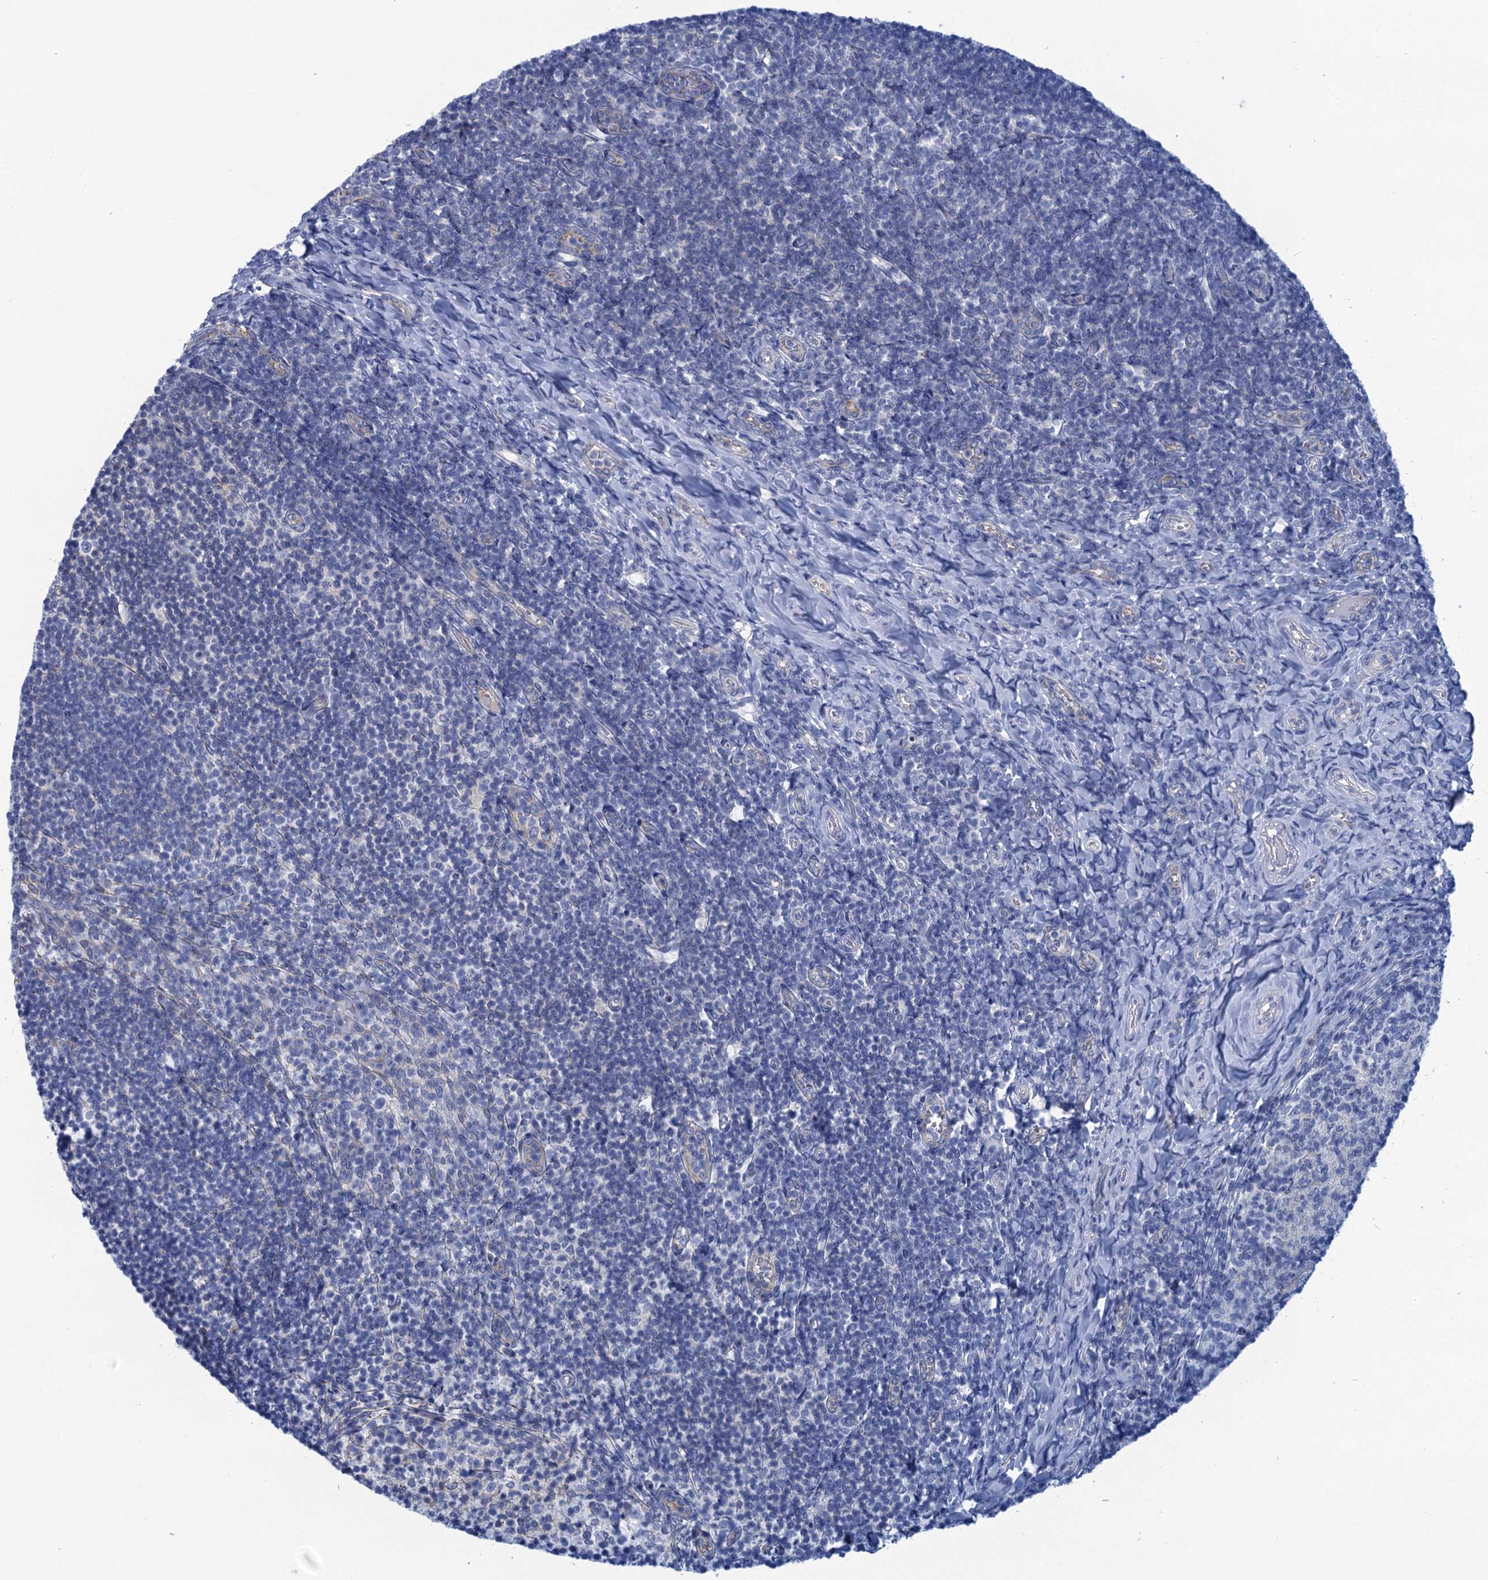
{"staining": {"intensity": "negative", "quantity": "none", "location": "none"}, "tissue": "tonsil", "cell_type": "Germinal center cells", "image_type": "normal", "snomed": [{"axis": "morphology", "description": "Normal tissue, NOS"}, {"axis": "topography", "description": "Tonsil"}], "caption": "Tonsil stained for a protein using IHC displays no expression germinal center cells.", "gene": "CALML5", "patient": {"sex": "female", "age": 10}}